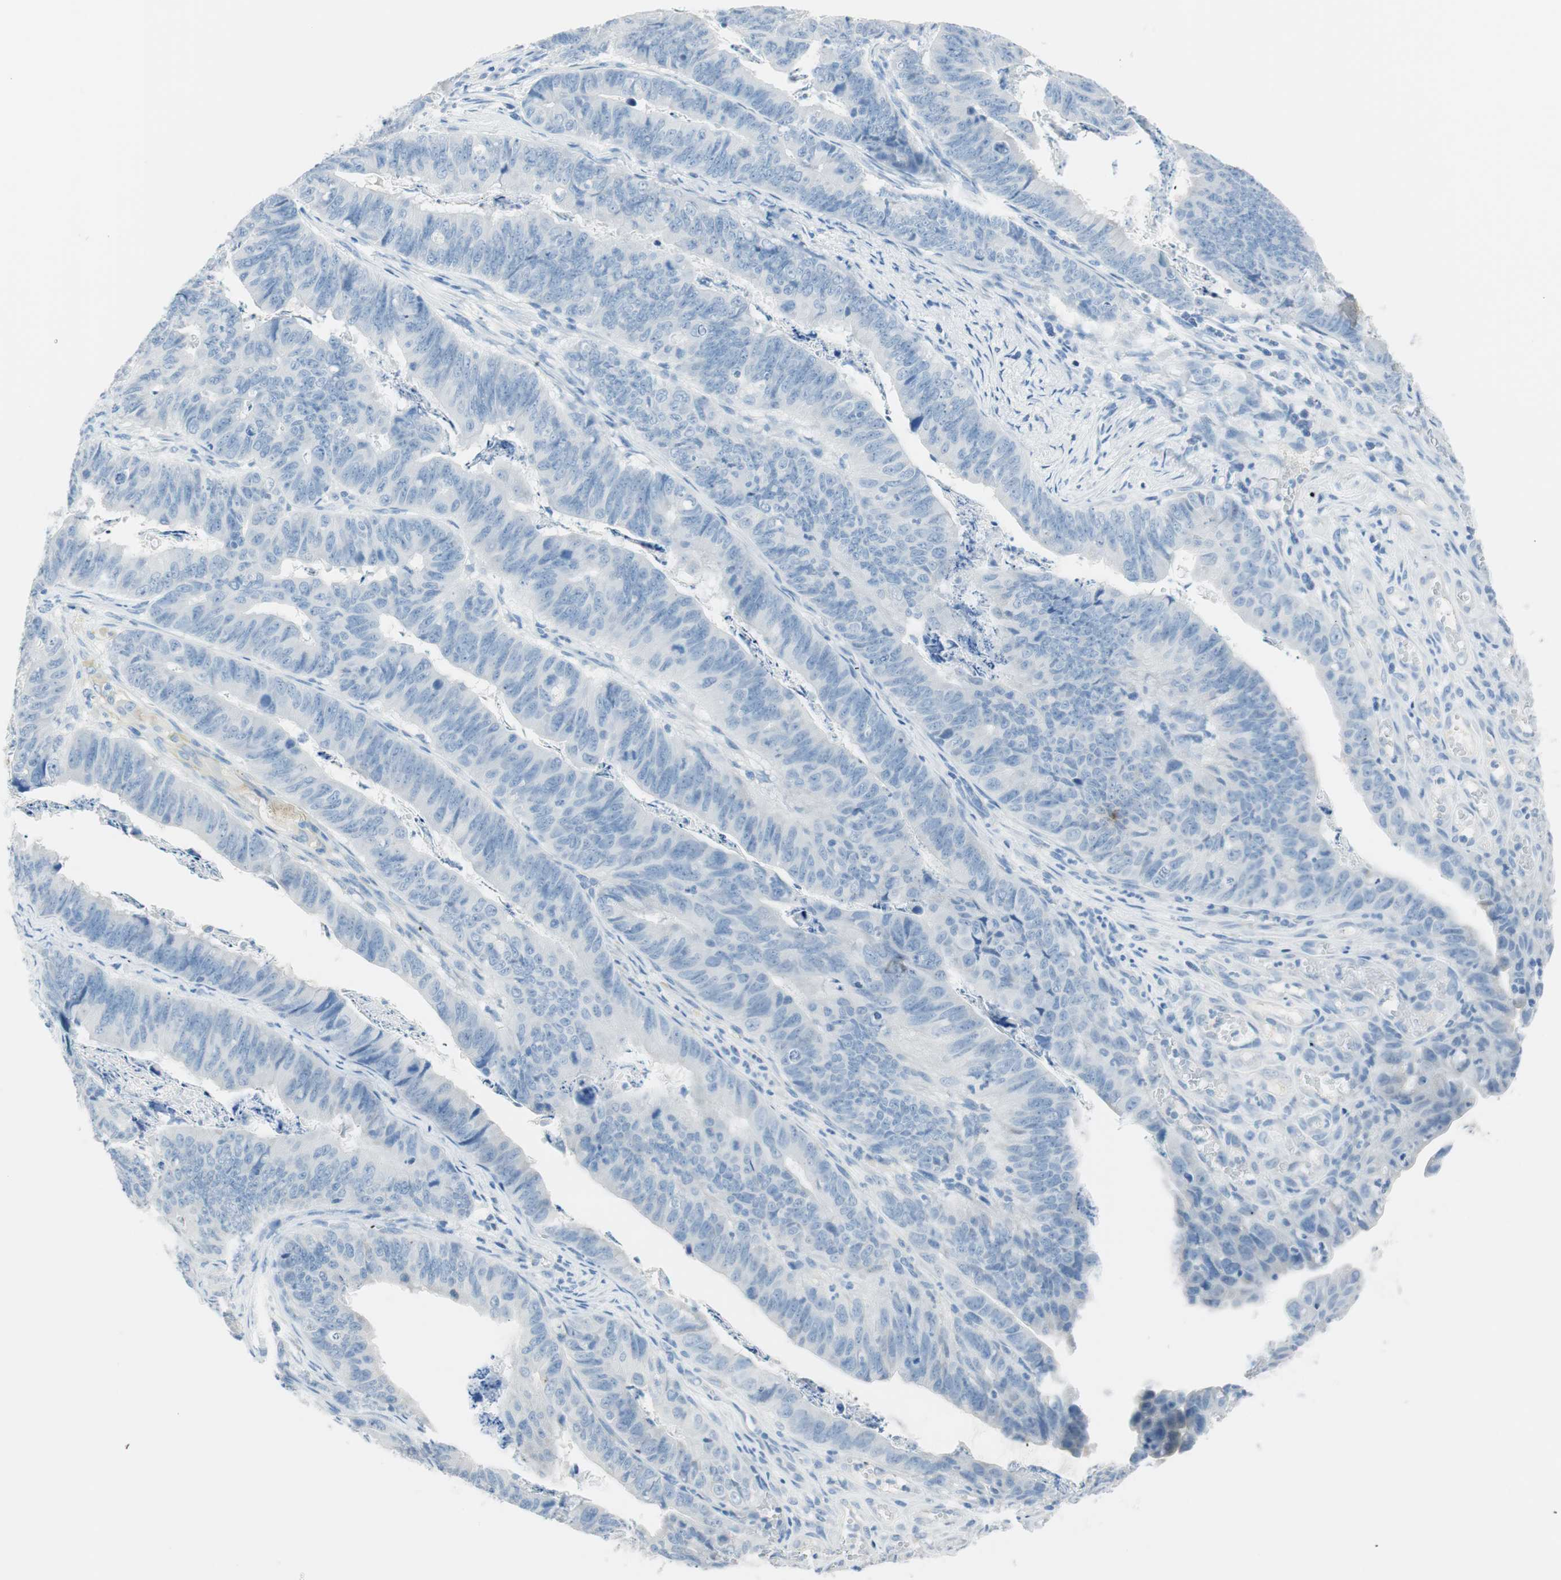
{"staining": {"intensity": "negative", "quantity": "none", "location": "none"}, "tissue": "stomach cancer", "cell_type": "Tumor cells", "image_type": "cancer", "snomed": [{"axis": "morphology", "description": "Adenocarcinoma, NOS"}, {"axis": "topography", "description": "Stomach, lower"}], "caption": "Tumor cells show no significant protein expression in stomach cancer.", "gene": "TNFRSF13C", "patient": {"sex": "male", "age": 77}}